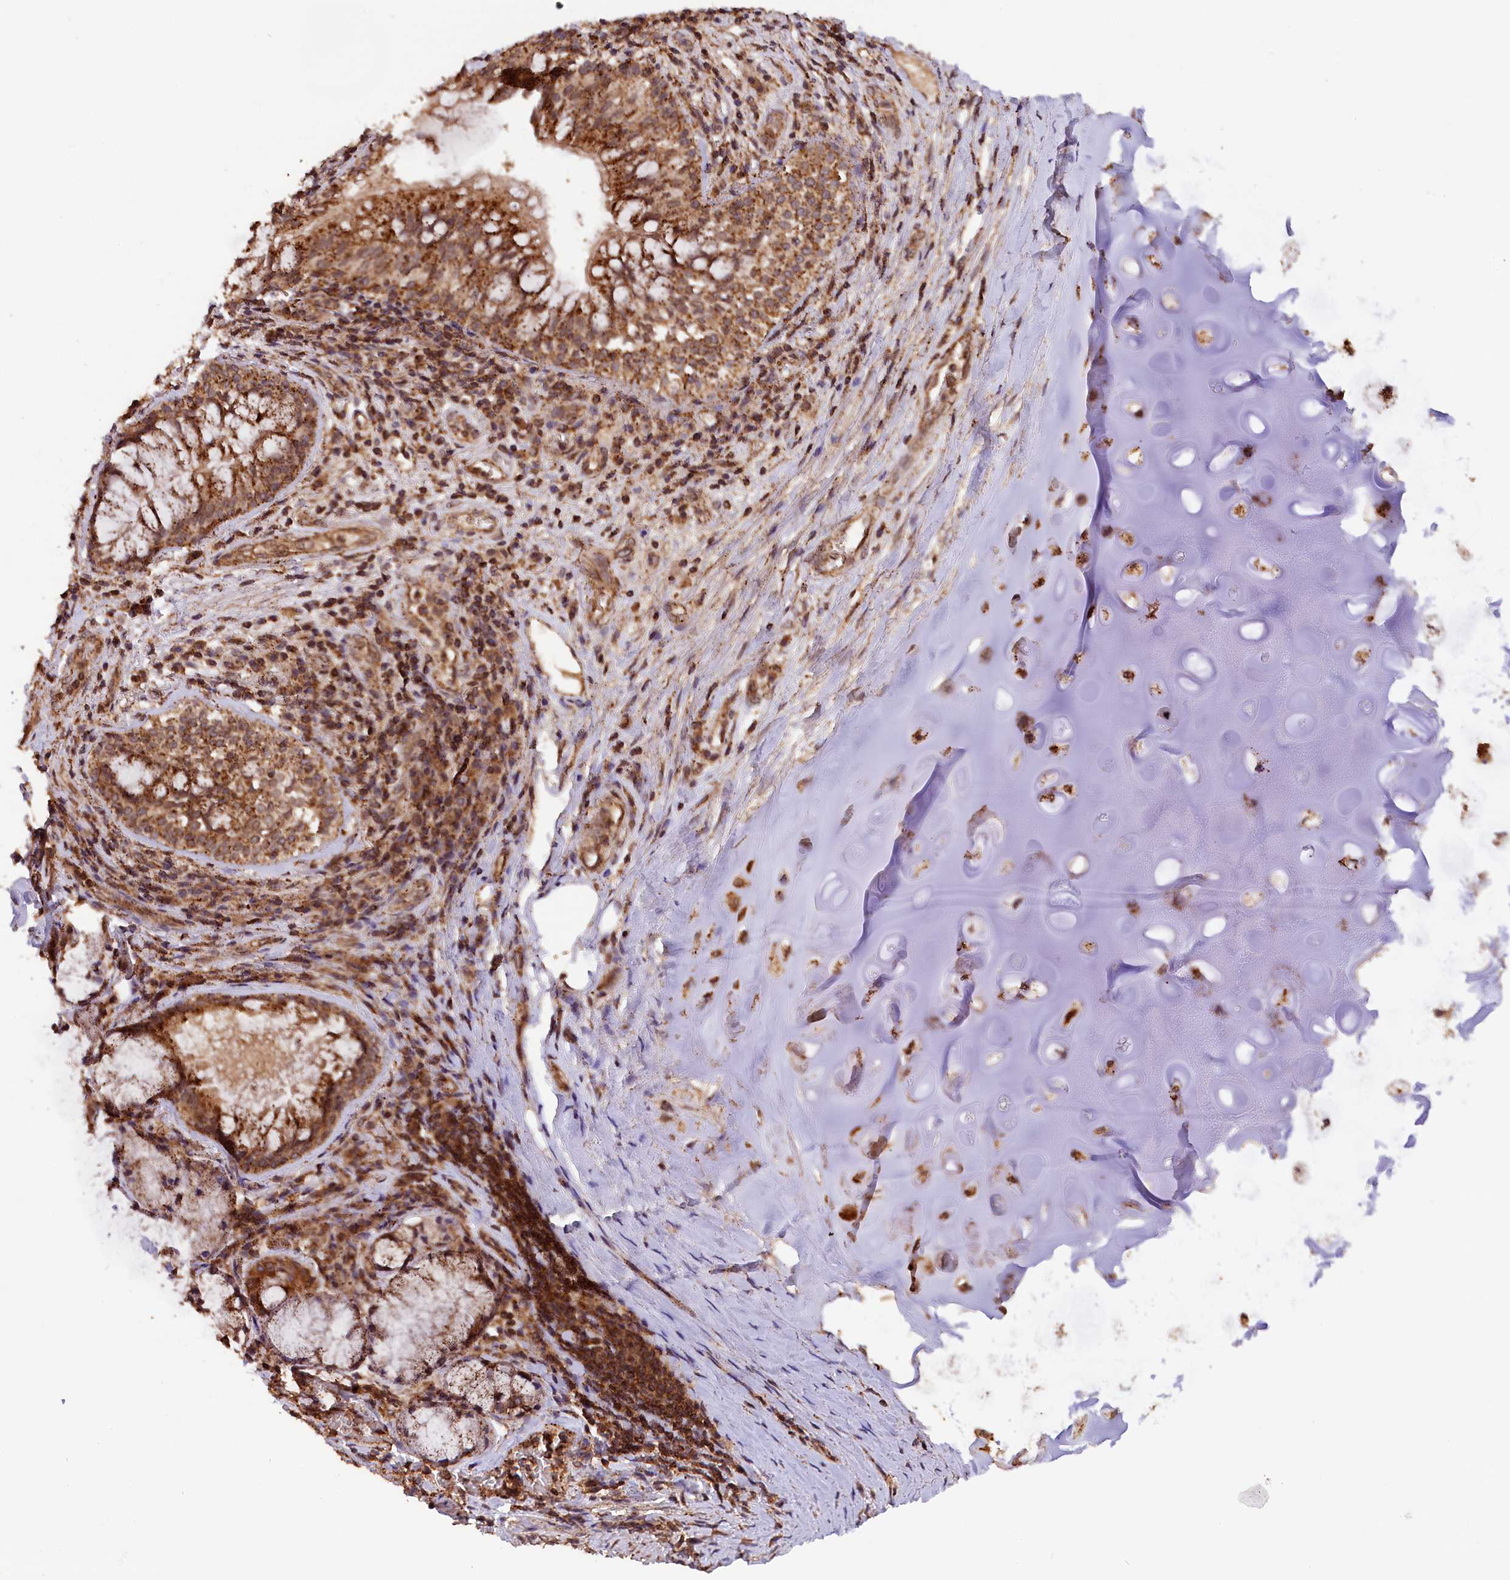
{"staining": {"intensity": "strong", "quantity": ">75%", "location": "cytoplasmic/membranous,nuclear"}, "tissue": "adipose tissue", "cell_type": "Adipocytes", "image_type": "normal", "snomed": [{"axis": "morphology", "description": "Normal tissue, NOS"}, {"axis": "morphology", "description": "Squamous cell carcinoma, NOS"}, {"axis": "topography", "description": "Bronchus"}, {"axis": "topography", "description": "Lung"}], "caption": "Protein expression analysis of benign human adipose tissue reveals strong cytoplasmic/membranous,nuclear staining in approximately >75% of adipocytes. Using DAB (3,3'-diaminobenzidine) (brown) and hematoxylin (blue) stains, captured at high magnification using brightfield microscopy.", "gene": "IST1", "patient": {"sex": "male", "age": 64}}